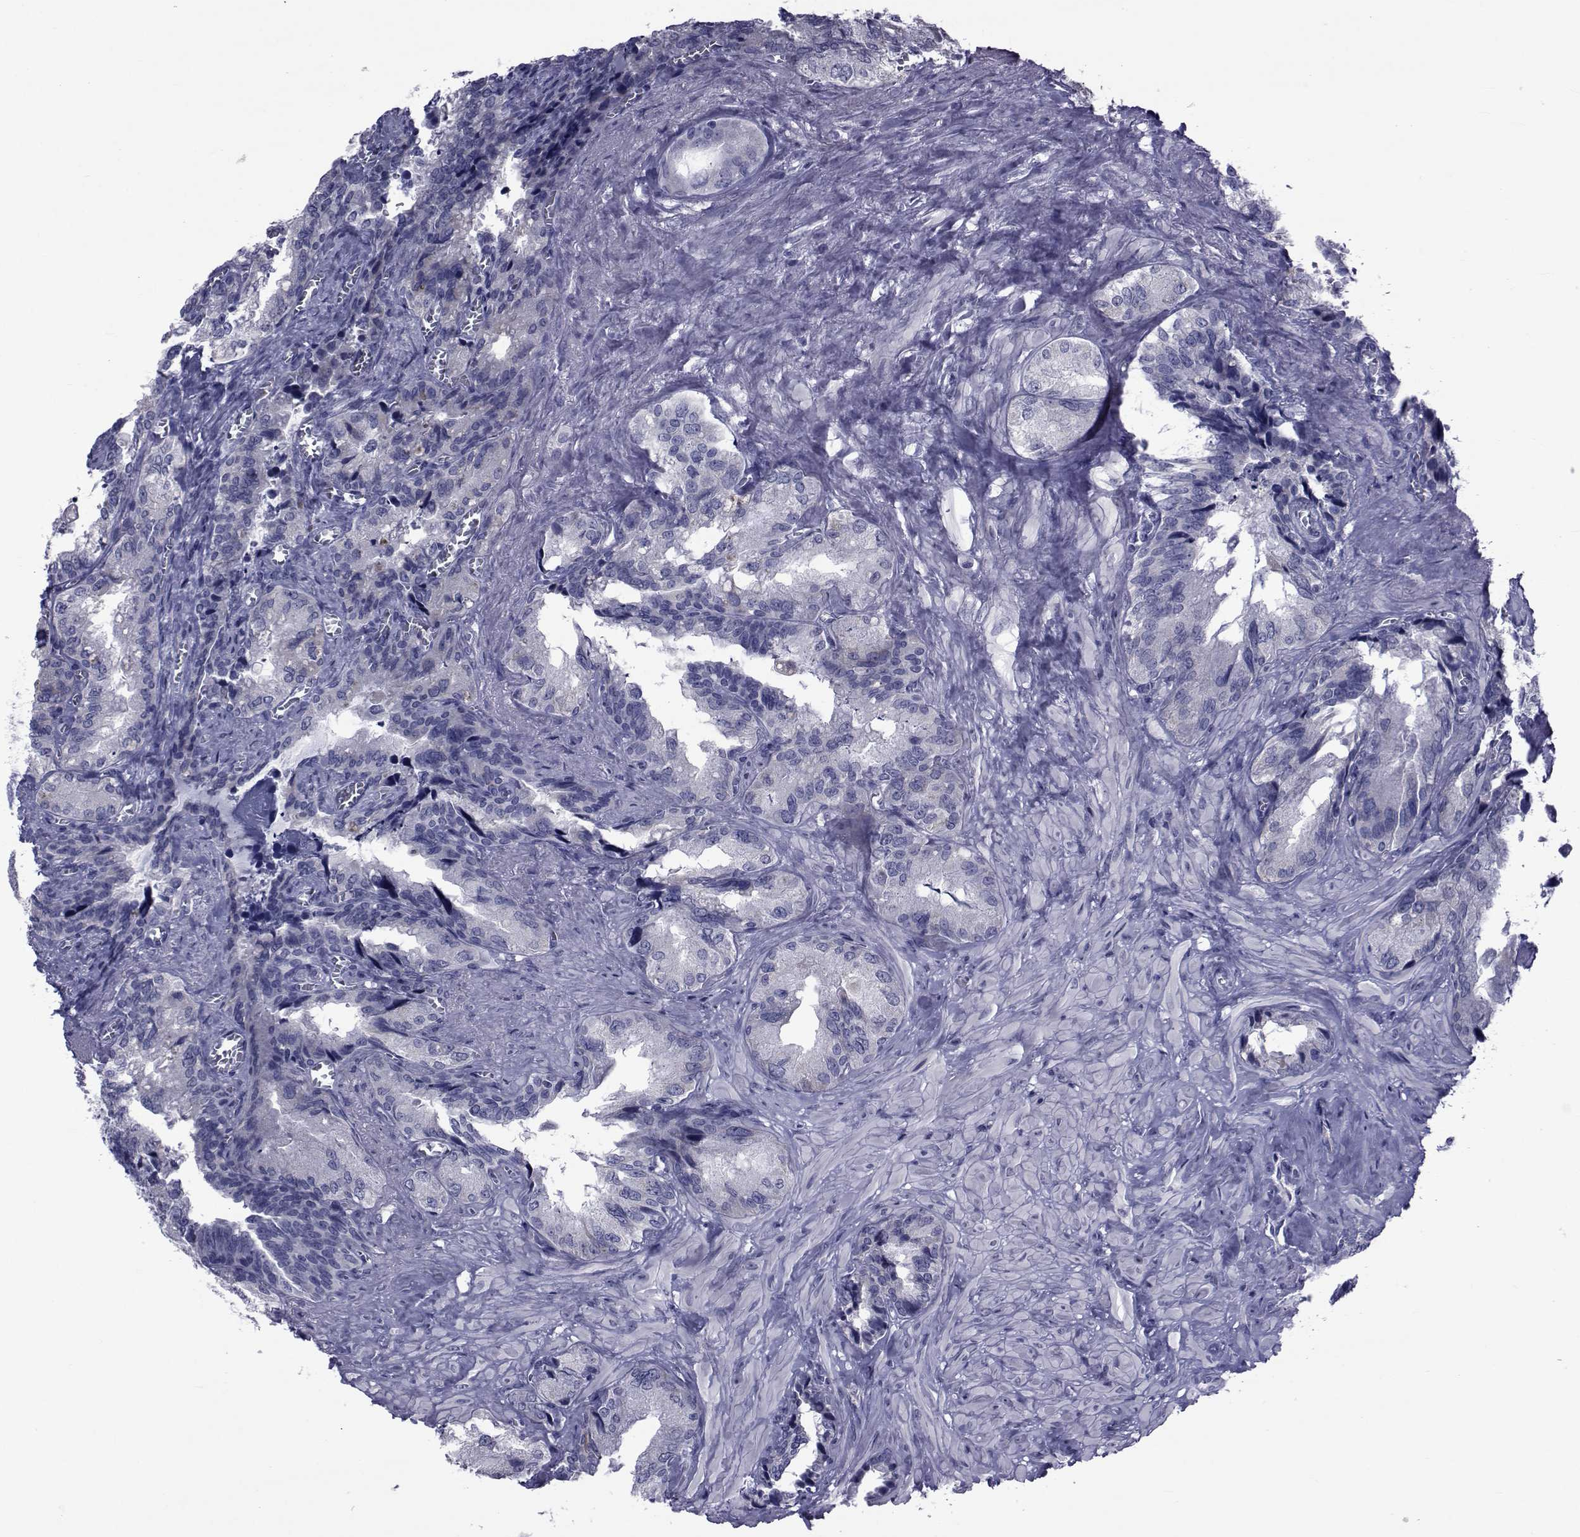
{"staining": {"intensity": "negative", "quantity": "none", "location": "none"}, "tissue": "seminal vesicle", "cell_type": "Glandular cells", "image_type": "normal", "snomed": [{"axis": "morphology", "description": "Normal tissue, NOS"}, {"axis": "topography", "description": "Seminal veicle"}], "caption": "Immunohistochemistry (IHC) photomicrograph of normal seminal vesicle: human seminal vesicle stained with DAB demonstrates no significant protein expression in glandular cells.", "gene": "GKAP1", "patient": {"sex": "male", "age": 72}}